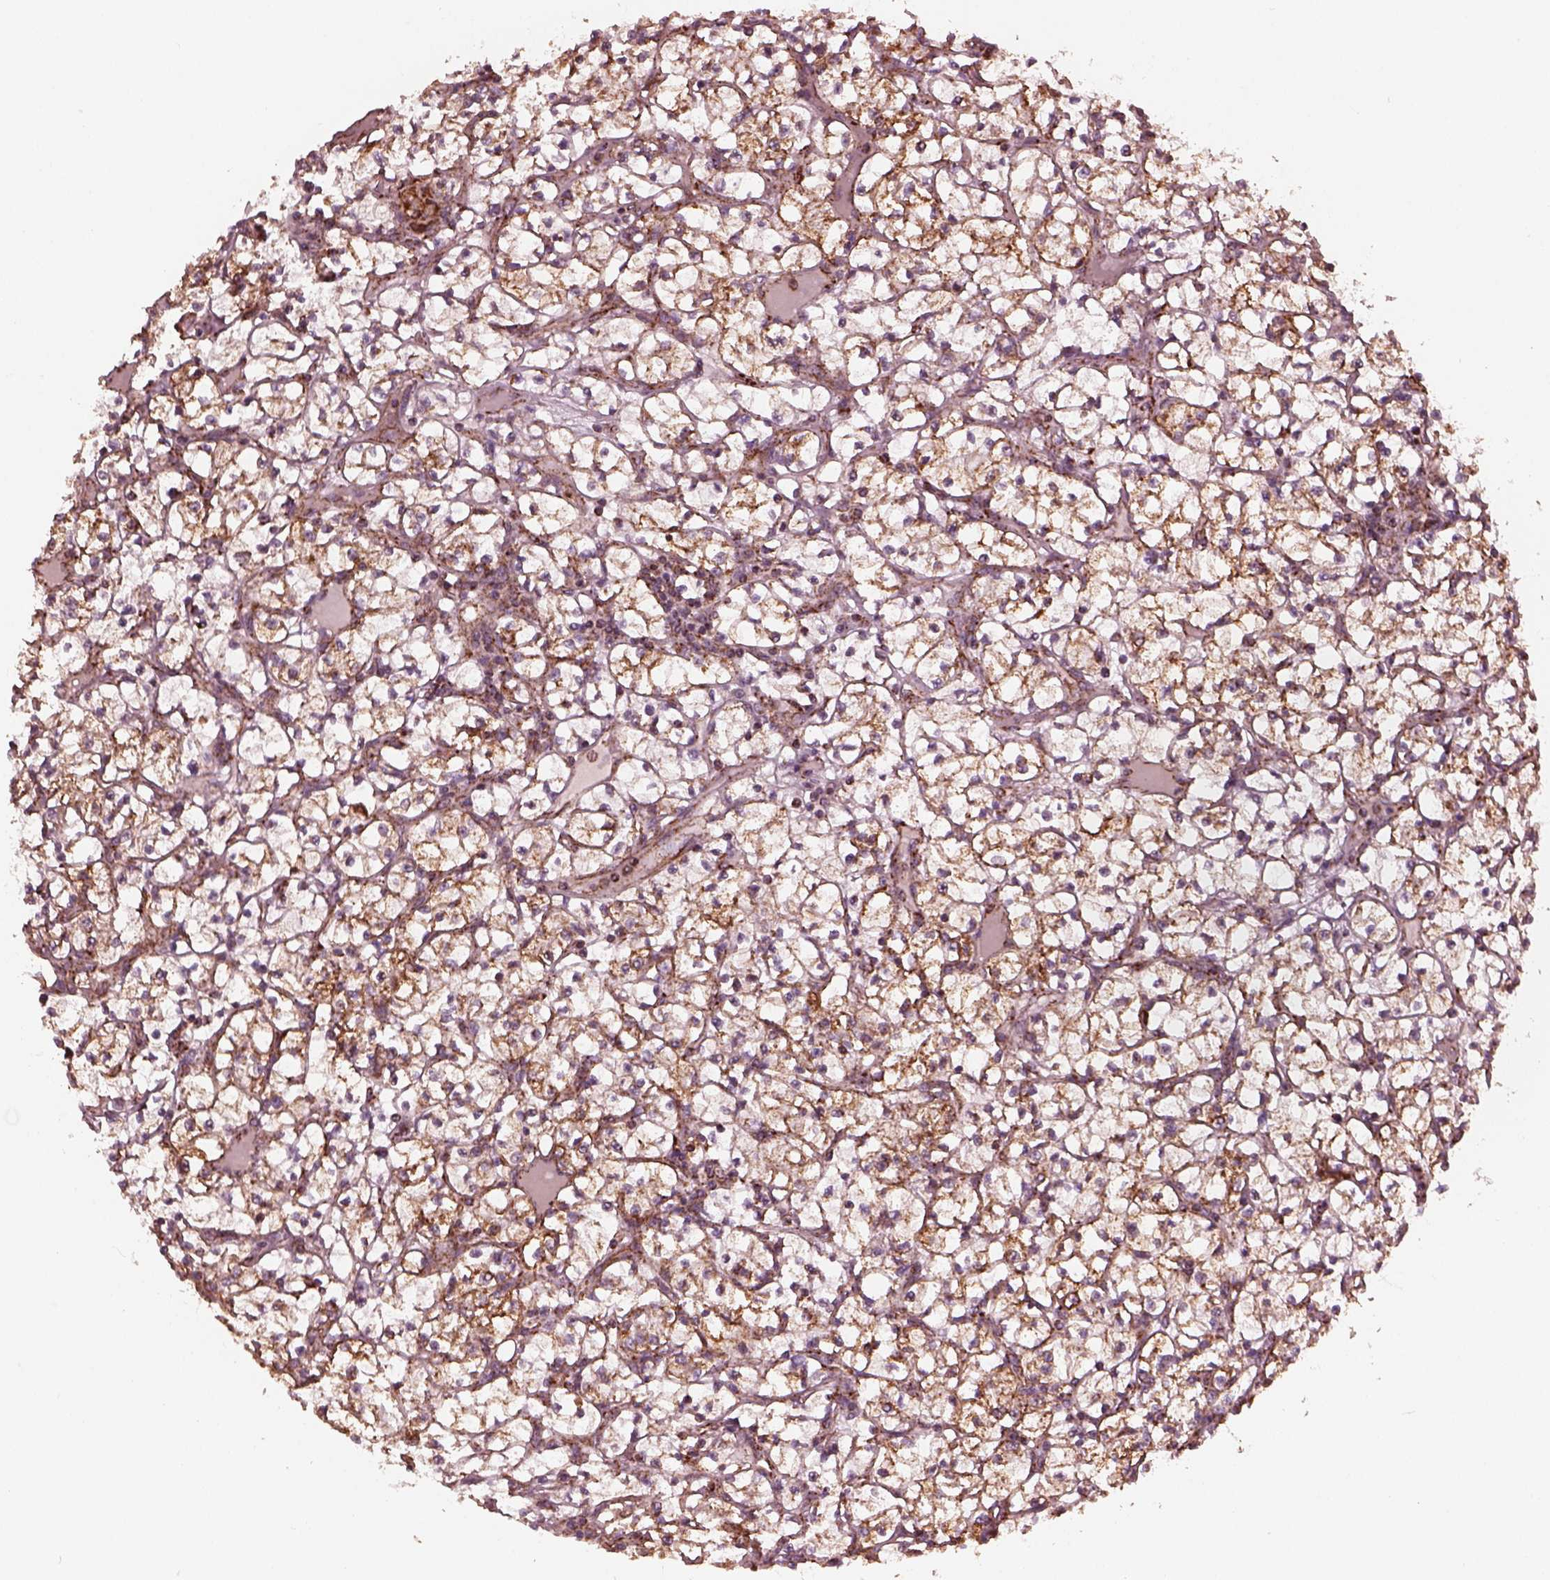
{"staining": {"intensity": "moderate", "quantity": ">75%", "location": "cytoplasmic/membranous"}, "tissue": "renal cancer", "cell_type": "Tumor cells", "image_type": "cancer", "snomed": [{"axis": "morphology", "description": "Adenocarcinoma, NOS"}, {"axis": "topography", "description": "Kidney"}], "caption": "The histopathology image demonstrates staining of adenocarcinoma (renal), revealing moderate cytoplasmic/membranous protein positivity (brown color) within tumor cells.", "gene": "NDUFB10", "patient": {"sex": "female", "age": 64}}